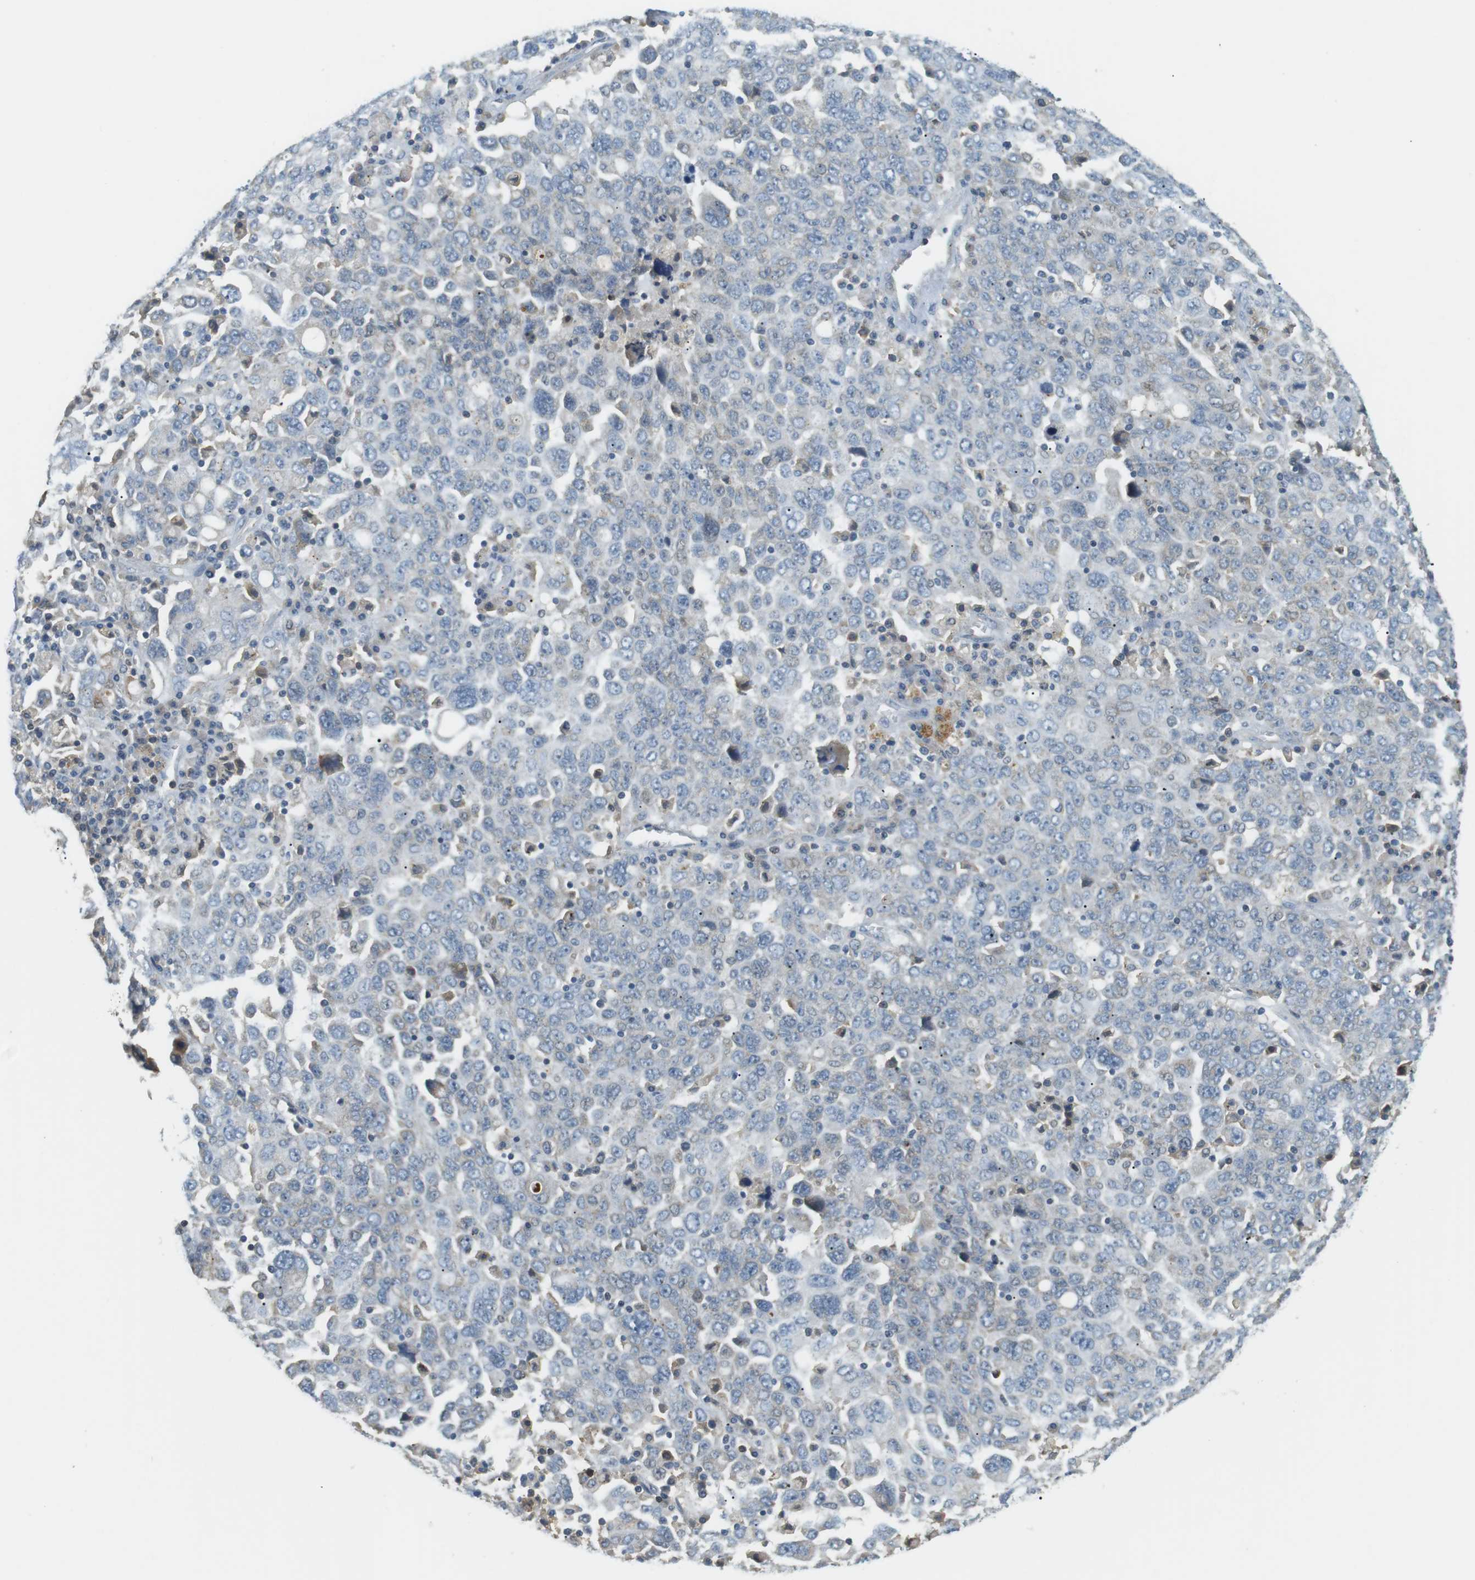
{"staining": {"intensity": "negative", "quantity": "none", "location": "none"}, "tissue": "ovarian cancer", "cell_type": "Tumor cells", "image_type": "cancer", "snomed": [{"axis": "morphology", "description": "Carcinoma, endometroid"}, {"axis": "topography", "description": "Ovary"}], "caption": "An immunohistochemistry photomicrograph of endometroid carcinoma (ovarian) is shown. There is no staining in tumor cells of endometroid carcinoma (ovarian). (DAB immunohistochemistry, high magnification).", "gene": "P2RY1", "patient": {"sex": "female", "age": 62}}